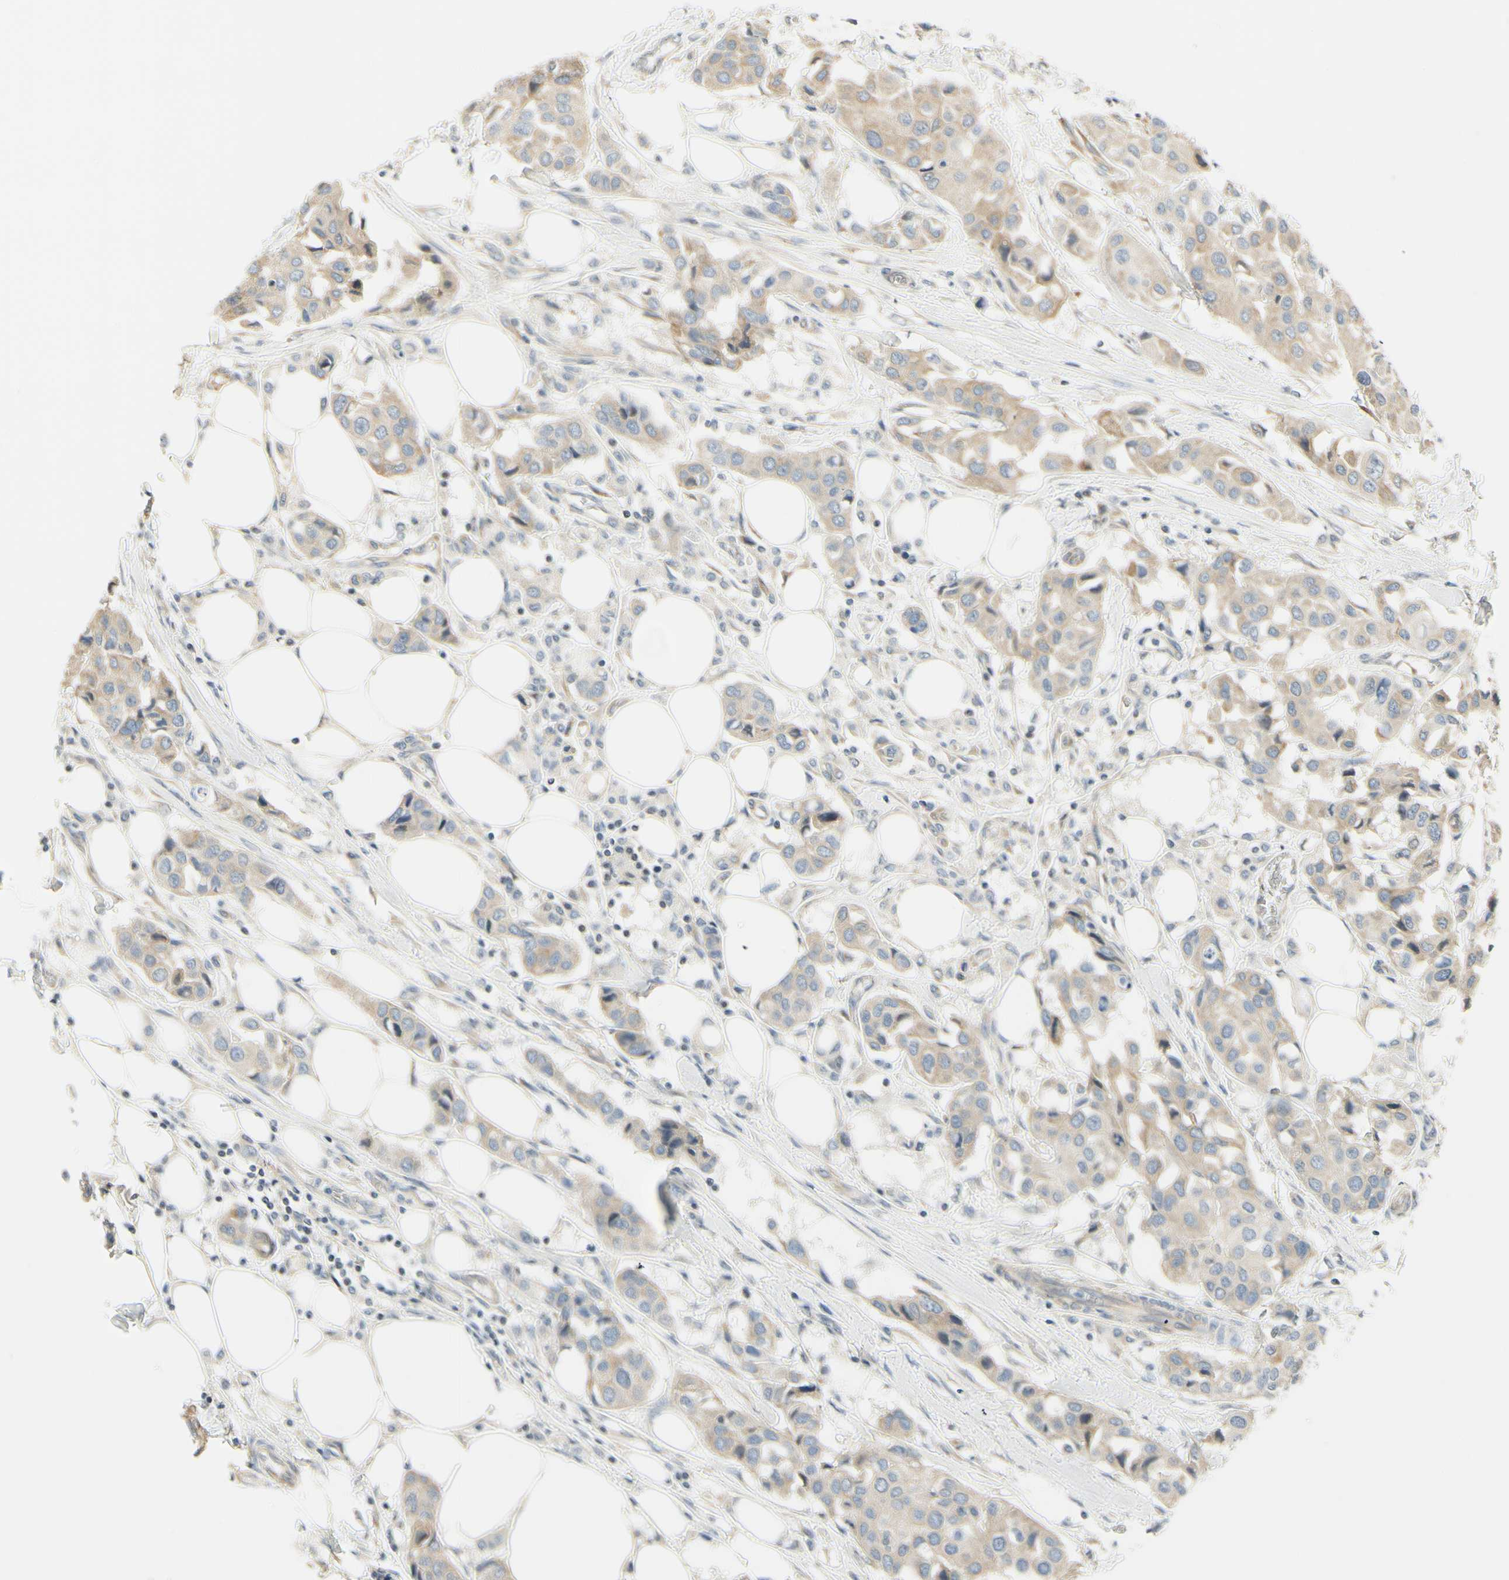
{"staining": {"intensity": "weak", "quantity": ">75%", "location": "cytoplasmic/membranous"}, "tissue": "breast cancer", "cell_type": "Tumor cells", "image_type": "cancer", "snomed": [{"axis": "morphology", "description": "Duct carcinoma"}, {"axis": "topography", "description": "Breast"}], "caption": "Immunohistochemical staining of infiltrating ductal carcinoma (breast) displays low levels of weak cytoplasmic/membranous staining in approximately >75% of tumor cells.", "gene": "IGDCC4", "patient": {"sex": "female", "age": 80}}